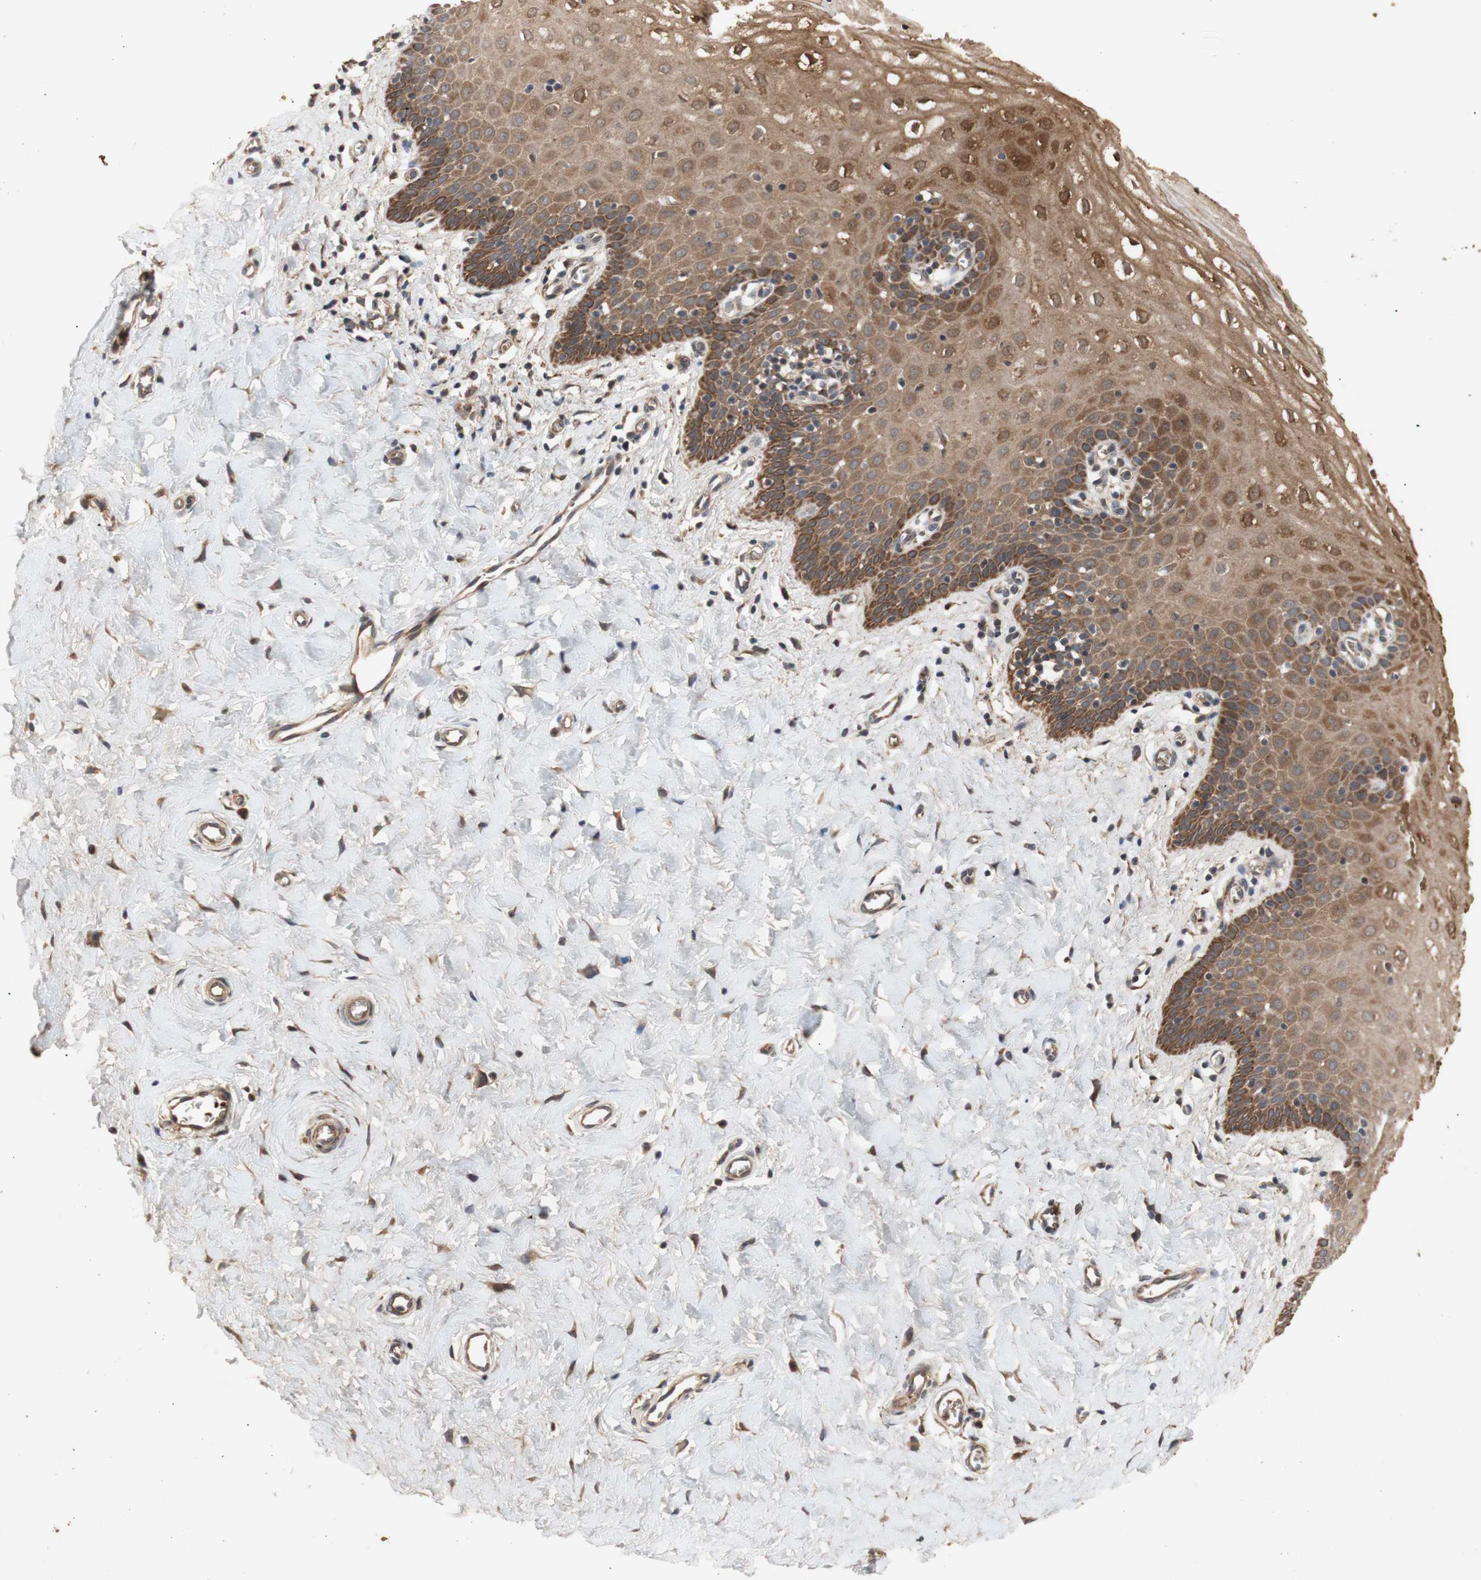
{"staining": {"intensity": "moderate", "quantity": ">75%", "location": "cytoplasmic/membranous"}, "tissue": "cervix", "cell_type": "Glandular cells", "image_type": "normal", "snomed": [{"axis": "morphology", "description": "Normal tissue, NOS"}, {"axis": "topography", "description": "Cervix"}], "caption": "Cervix stained for a protein (brown) displays moderate cytoplasmic/membranous positive positivity in about >75% of glandular cells.", "gene": "PKN1", "patient": {"sex": "female", "age": 55}}